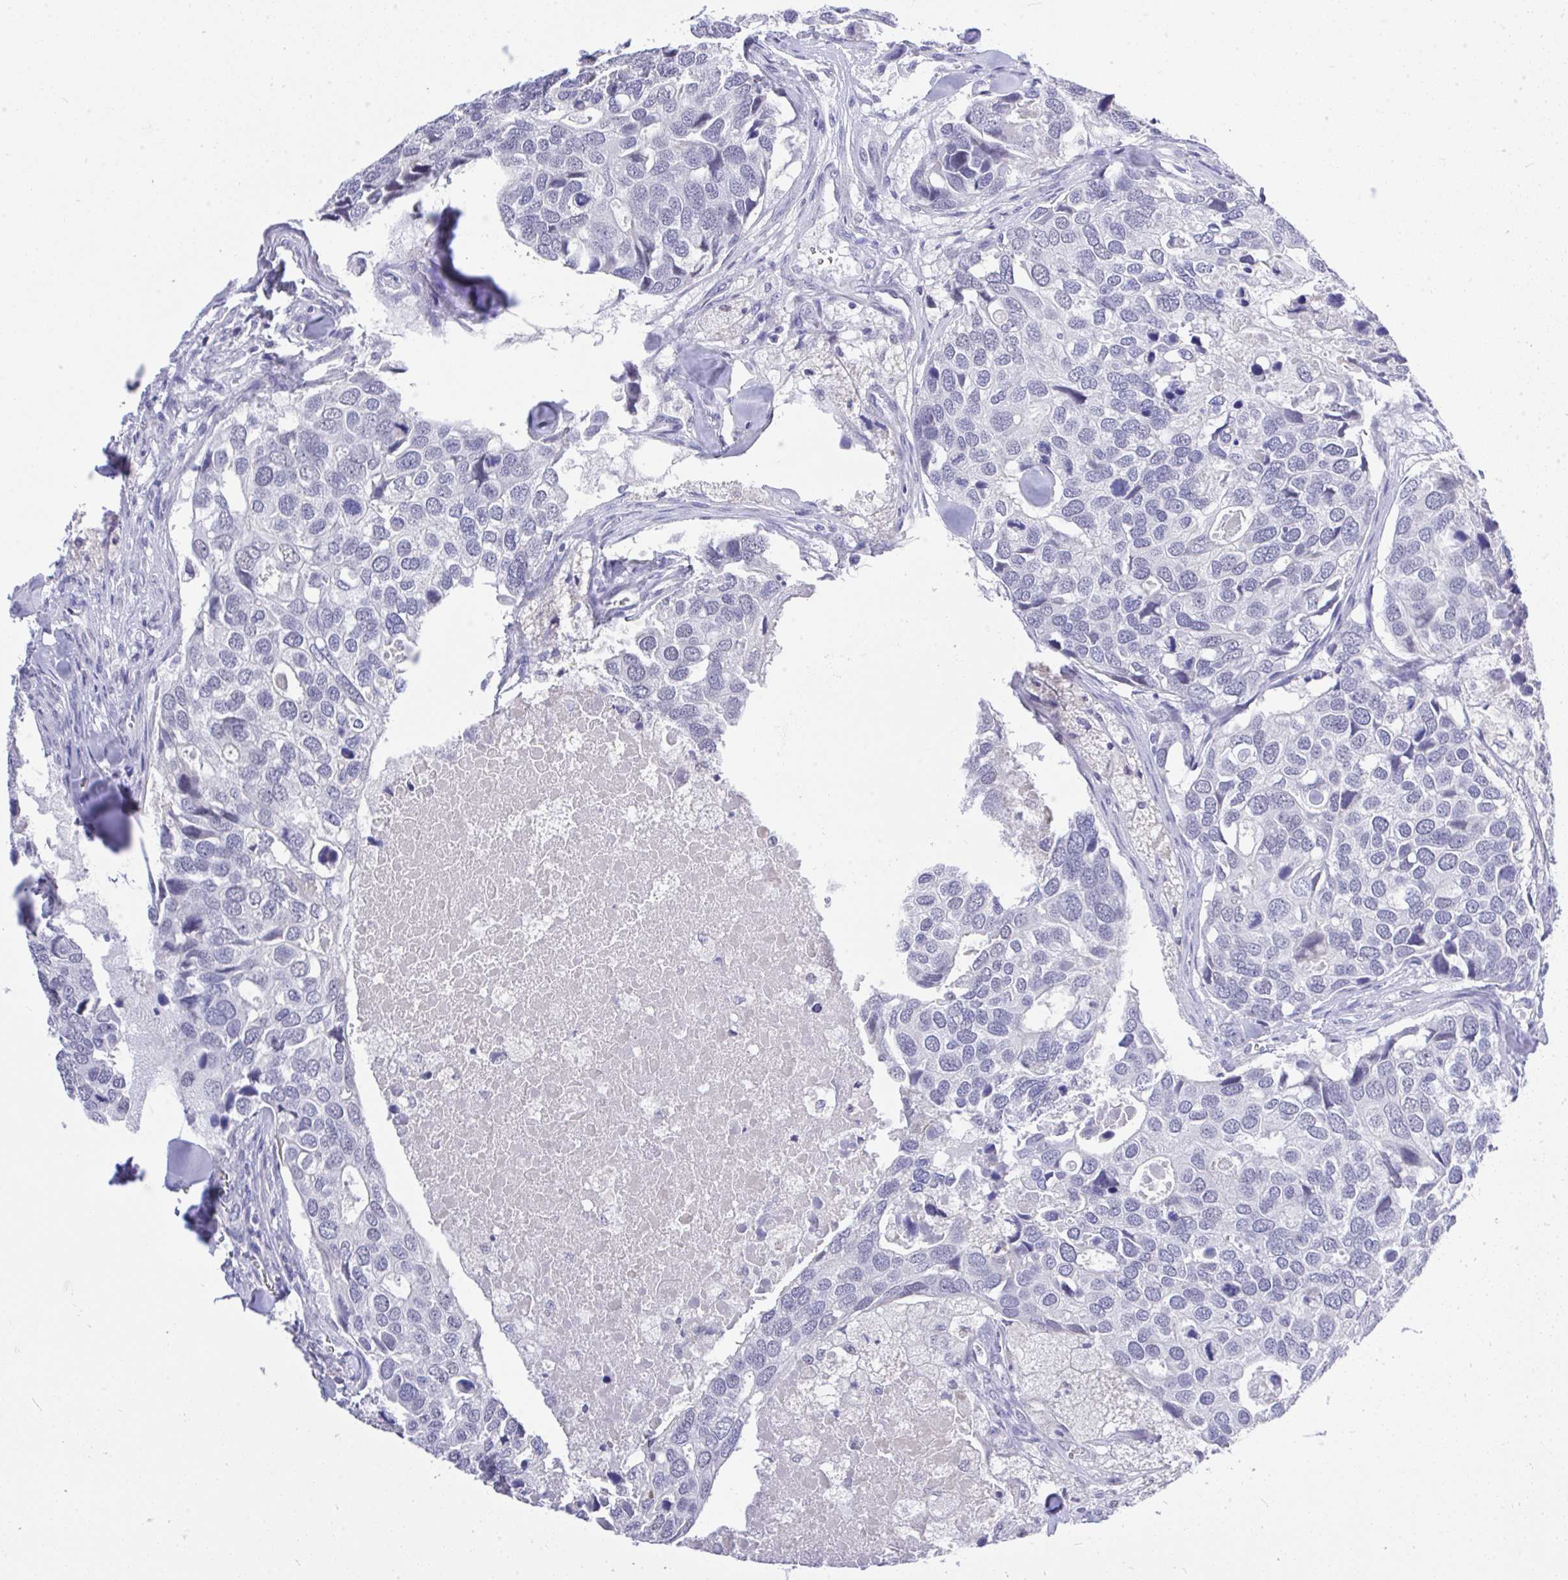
{"staining": {"intensity": "negative", "quantity": "none", "location": "none"}, "tissue": "breast cancer", "cell_type": "Tumor cells", "image_type": "cancer", "snomed": [{"axis": "morphology", "description": "Duct carcinoma"}, {"axis": "topography", "description": "Breast"}], "caption": "Tumor cells show no significant positivity in breast cancer.", "gene": "MS4A12", "patient": {"sex": "female", "age": 83}}